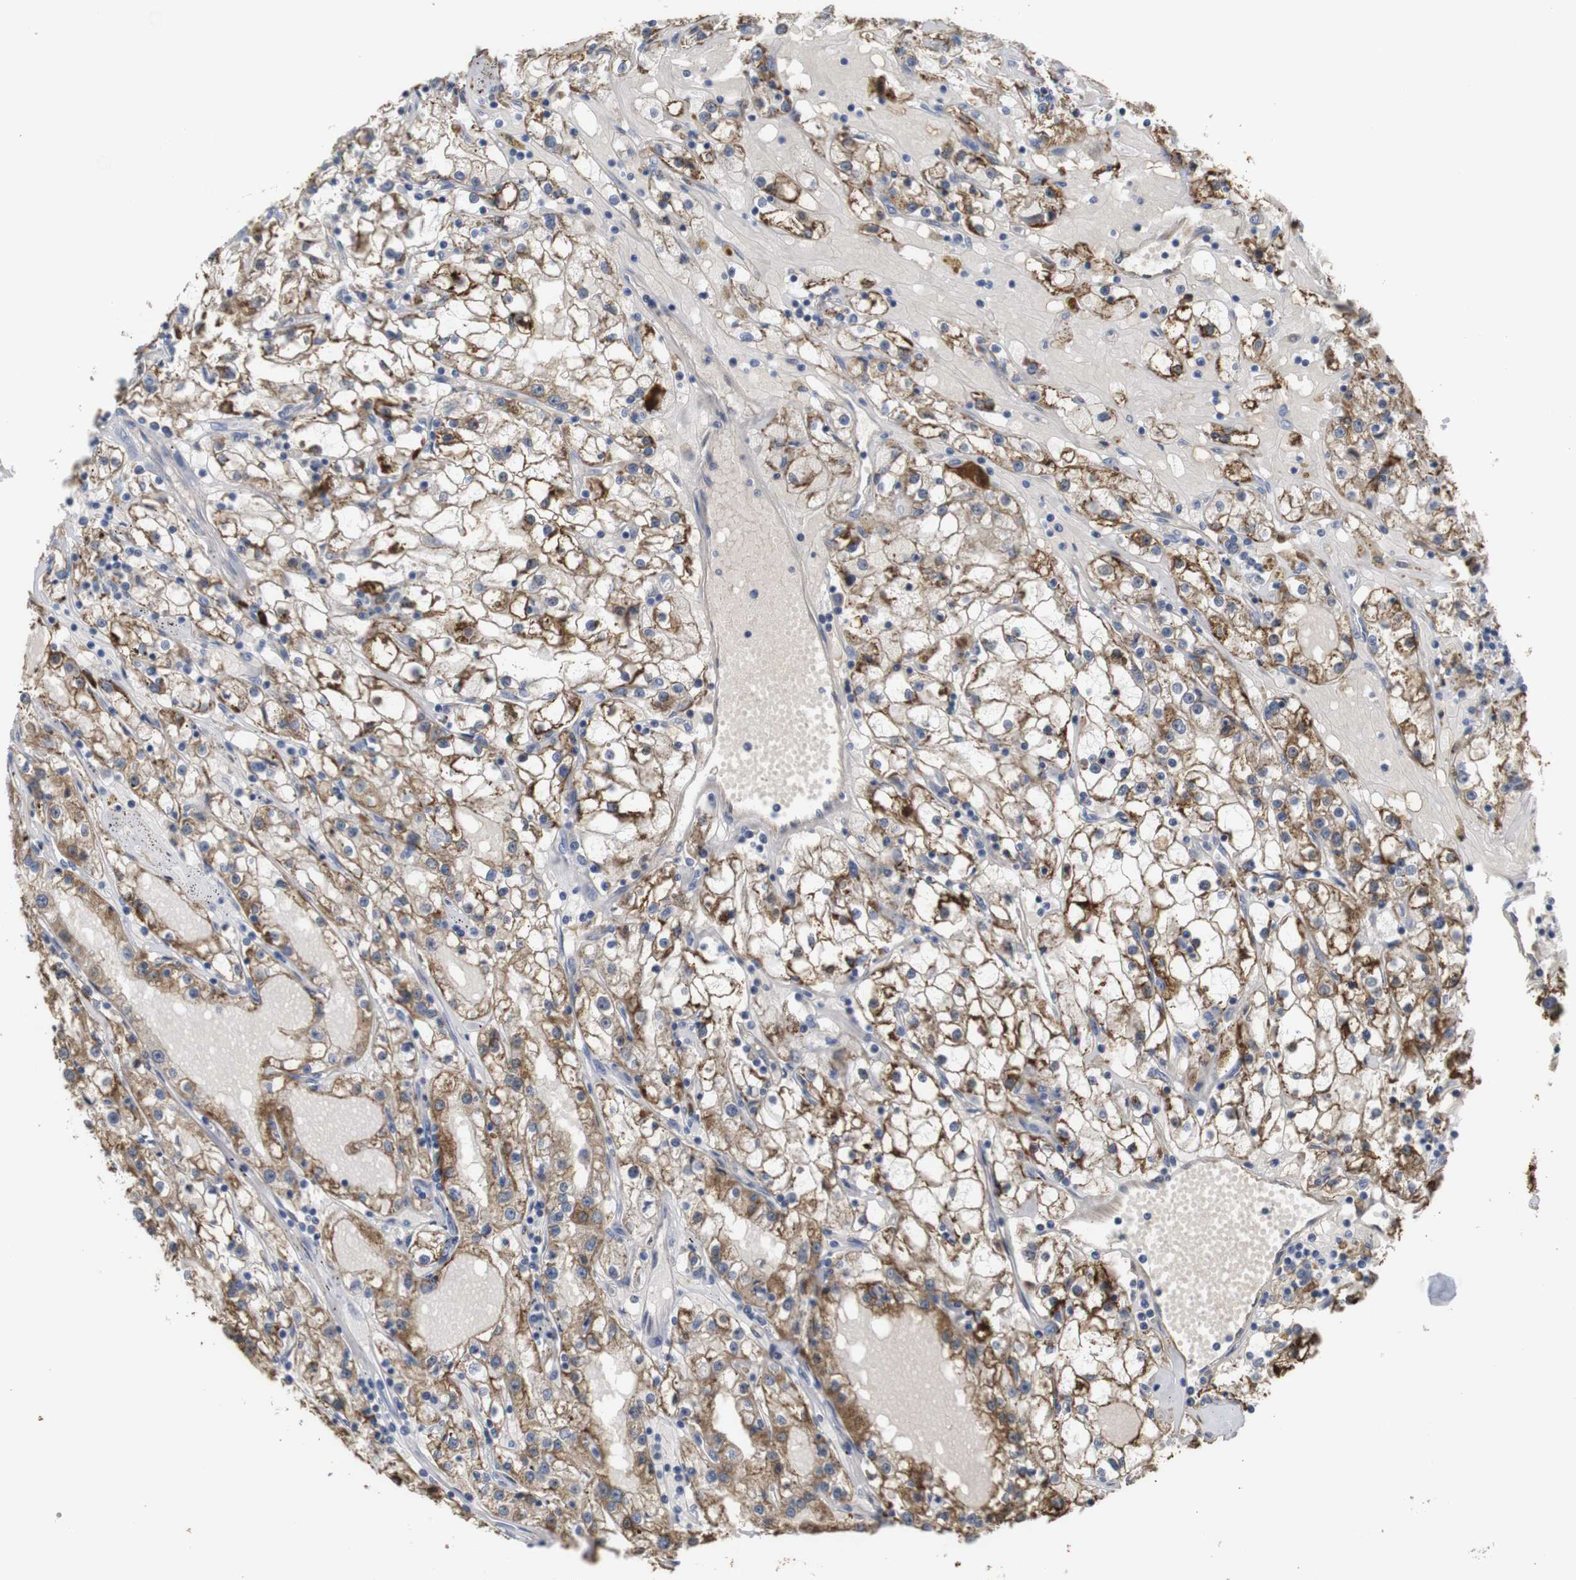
{"staining": {"intensity": "moderate", "quantity": ">75%", "location": "cytoplasmic/membranous"}, "tissue": "renal cancer", "cell_type": "Tumor cells", "image_type": "cancer", "snomed": [{"axis": "morphology", "description": "Adenocarcinoma, NOS"}, {"axis": "topography", "description": "Kidney"}], "caption": "Renal adenocarcinoma stained with a protein marker reveals moderate staining in tumor cells.", "gene": "PTPRR", "patient": {"sex": "male", "age": 56}}